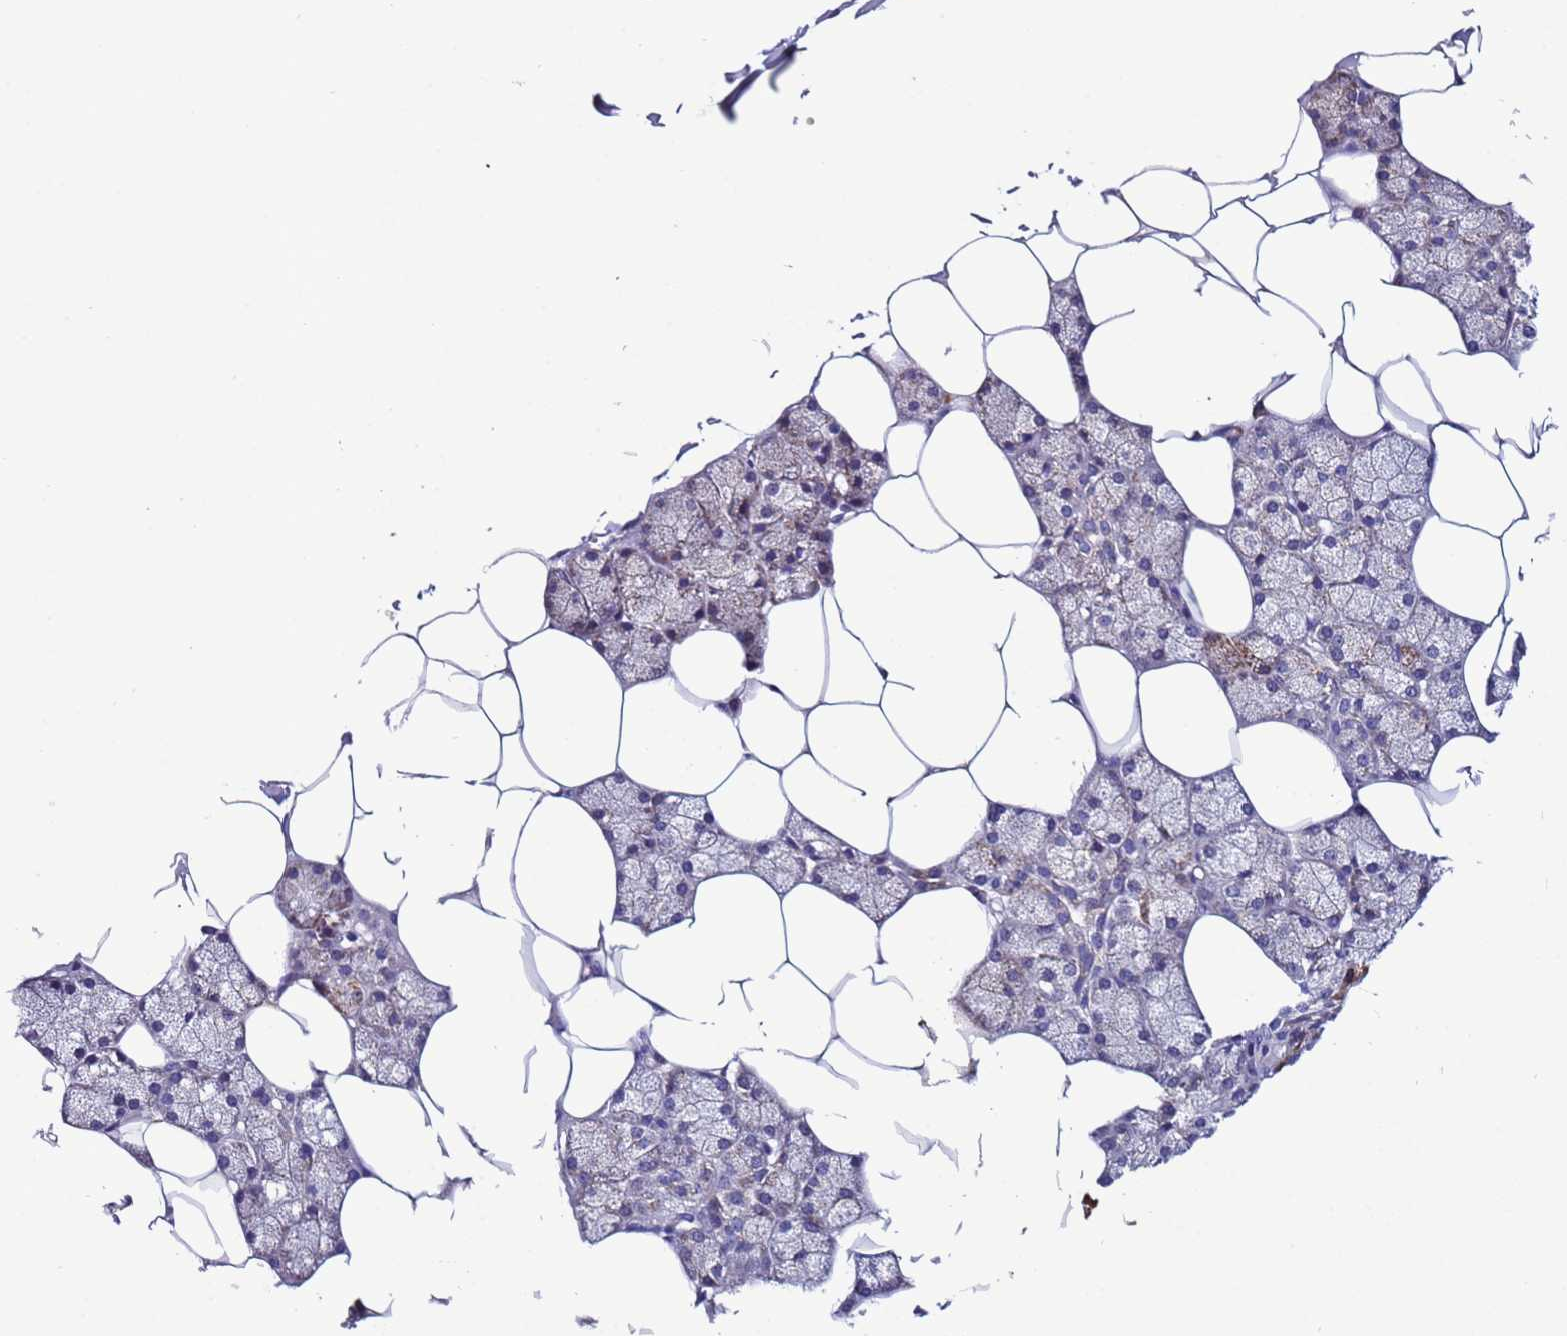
{"staining": {"intensity": "moderate", "quantity": "<25%", "location": "cytoplasmic/membranous"}, "tissue": "salivary gland", "cell_type": "Glandular cells", "image_type": "normal", "snomed": [{"axis": "morphology", "description": "Normal tissue, NOS"}, {"axis": "topography", "description": "Salivary gland"}], "caption": "Salivary gland stained with DAB (3,3'-diaminobenzidine) IHC exhibits low levels of moderate cytoplasmic/membranous staining in about <25% of glandular cells.", "gene": "UEVLD", "patient": {"sex": "male", "age": 62}}